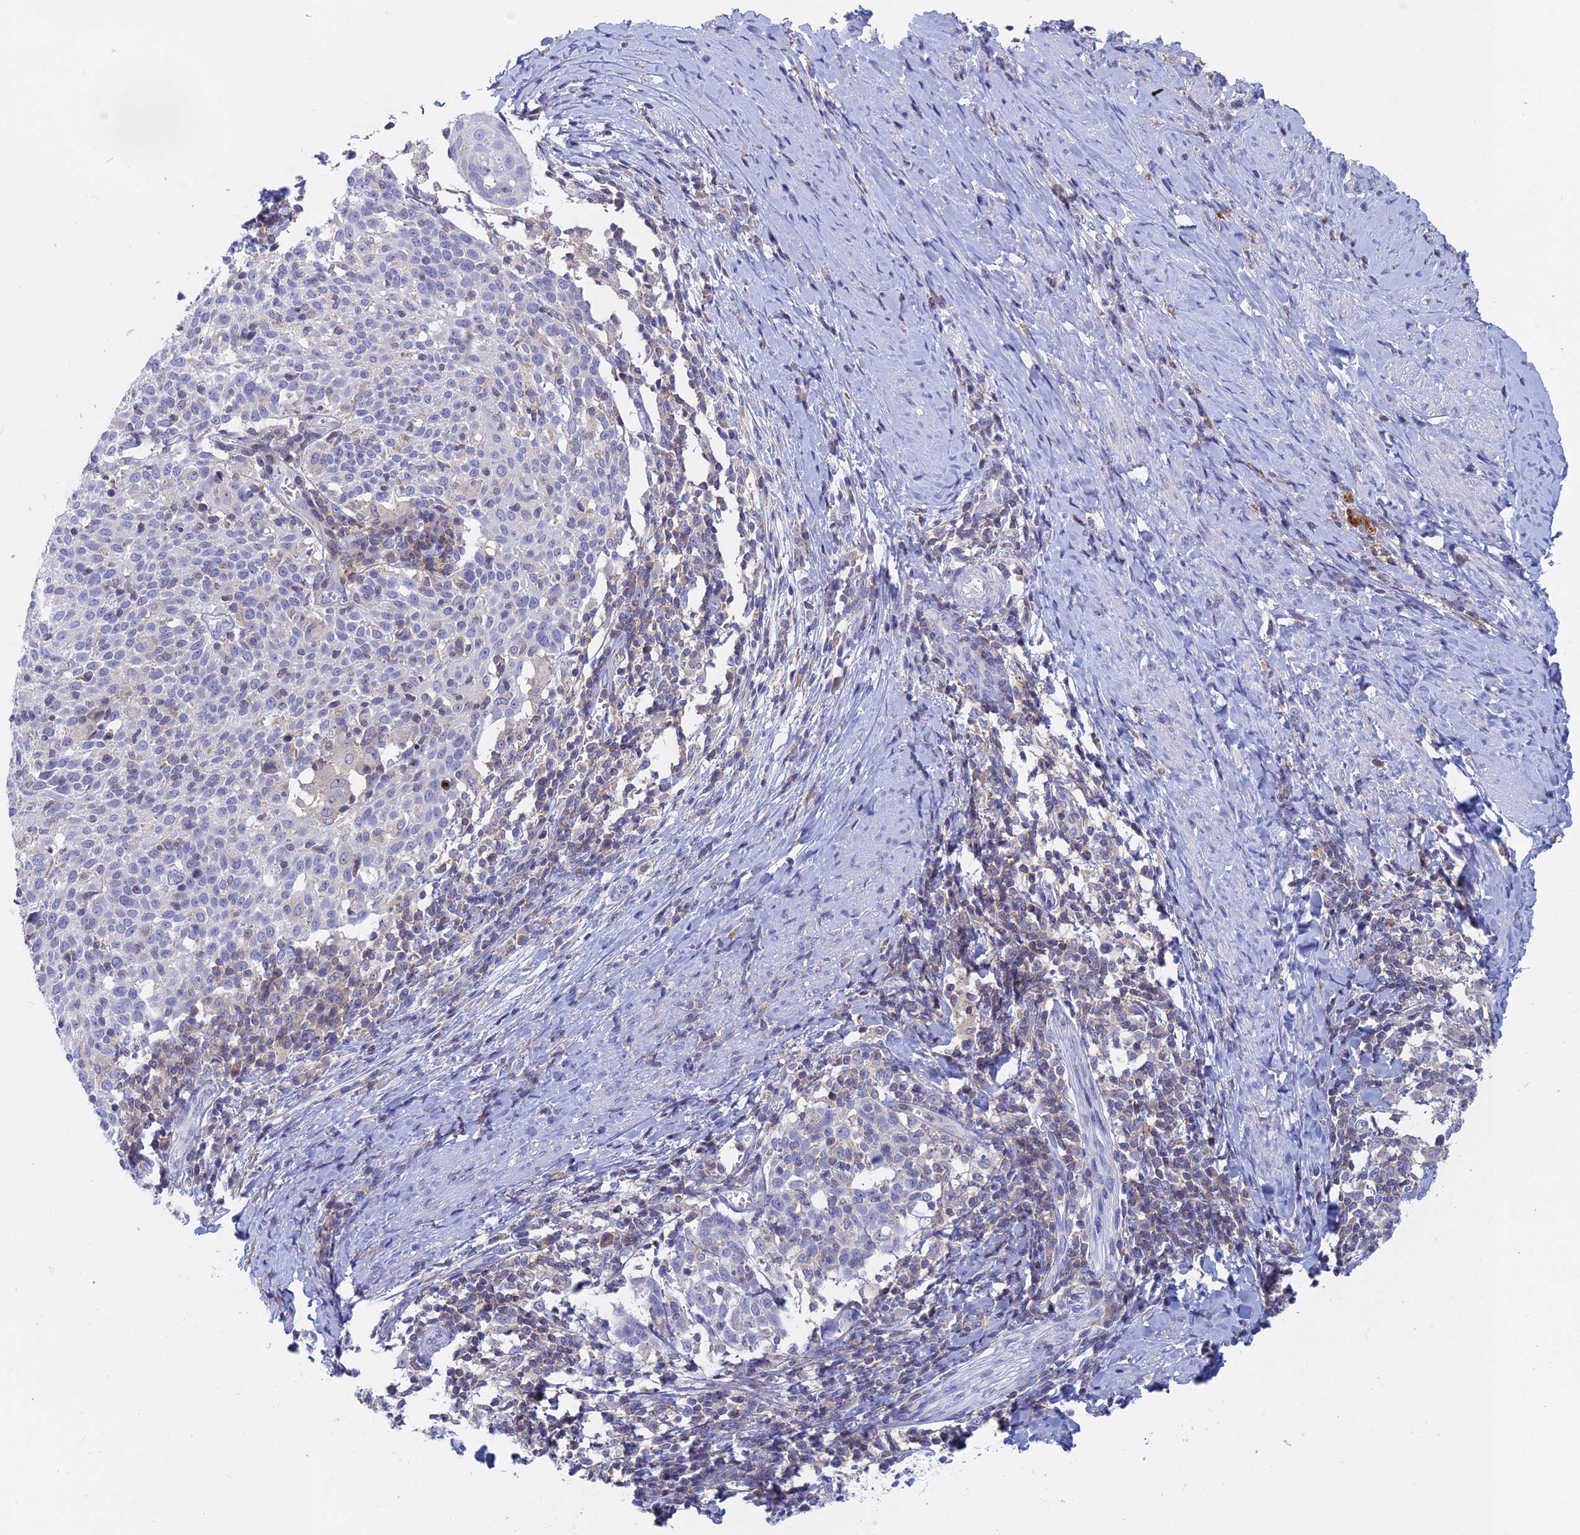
{"staining": {"intensity": "negative", "quantity": "none", "location": "none"}, "tissue": "cervical cancer", "cell_type": "Tumor cells", "image_type": "cancer", "snomed": [{"axis": "morphology", "description": "Squamous cell carcinoma, NOS"}, {"axis": "topography", "description": "Cervix"}], "caption": "Immunohistochemistry photomicrograph of human cervical squamous cell carcinoma stained for a protein (brown), which displays no staining in tumor cells. The staining is performed using DAB (3,3'-diaminobenzidine) brown chromogen with nuclei counter-stained in using hematoxylin.", "gene": "ACP7", "patient": {"sex": "female", "age": 52}}